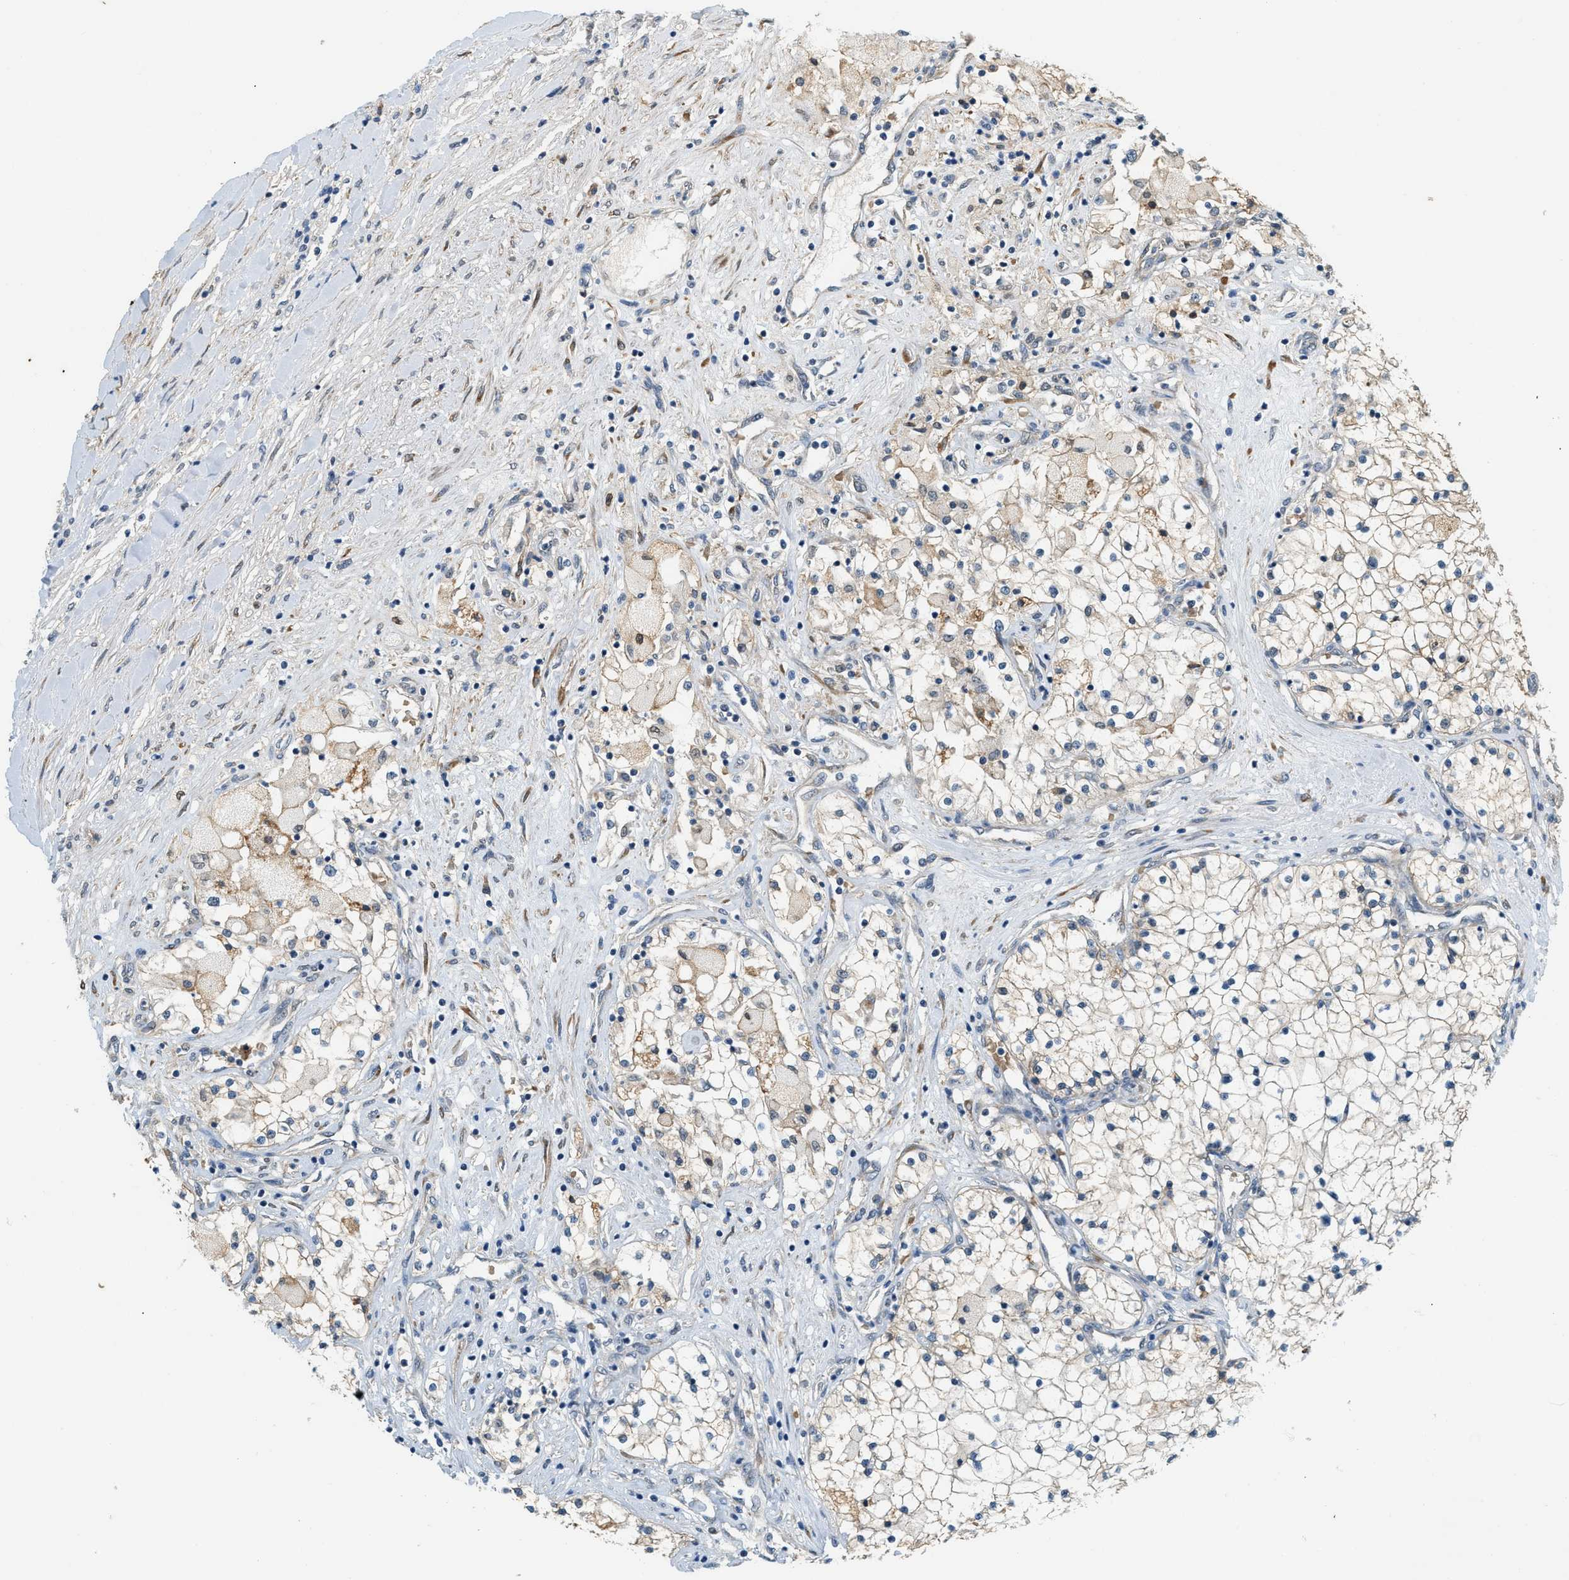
{"staining": {"intensity": "weak", "quantity": "25%-75%", "location": "cytoplasmic/membranous"}, "tissue": "renal cancer", "cell_type": "Tumor cells", "image_type": "cancer", "snomed": [{"axis": "morphology", "description": "Adenocarcinoma, NOS"}, {"axis": "topography", "description": "Kidney"}], "caption": "The micrograph displays a brown stain indicating the presence of a protein in the cytoplasmic/membranous of tumor cells in renal cancer (adenocarcinoma).", "gene": "CYTH2", "patient": {"sex": "male", "age": 68}}